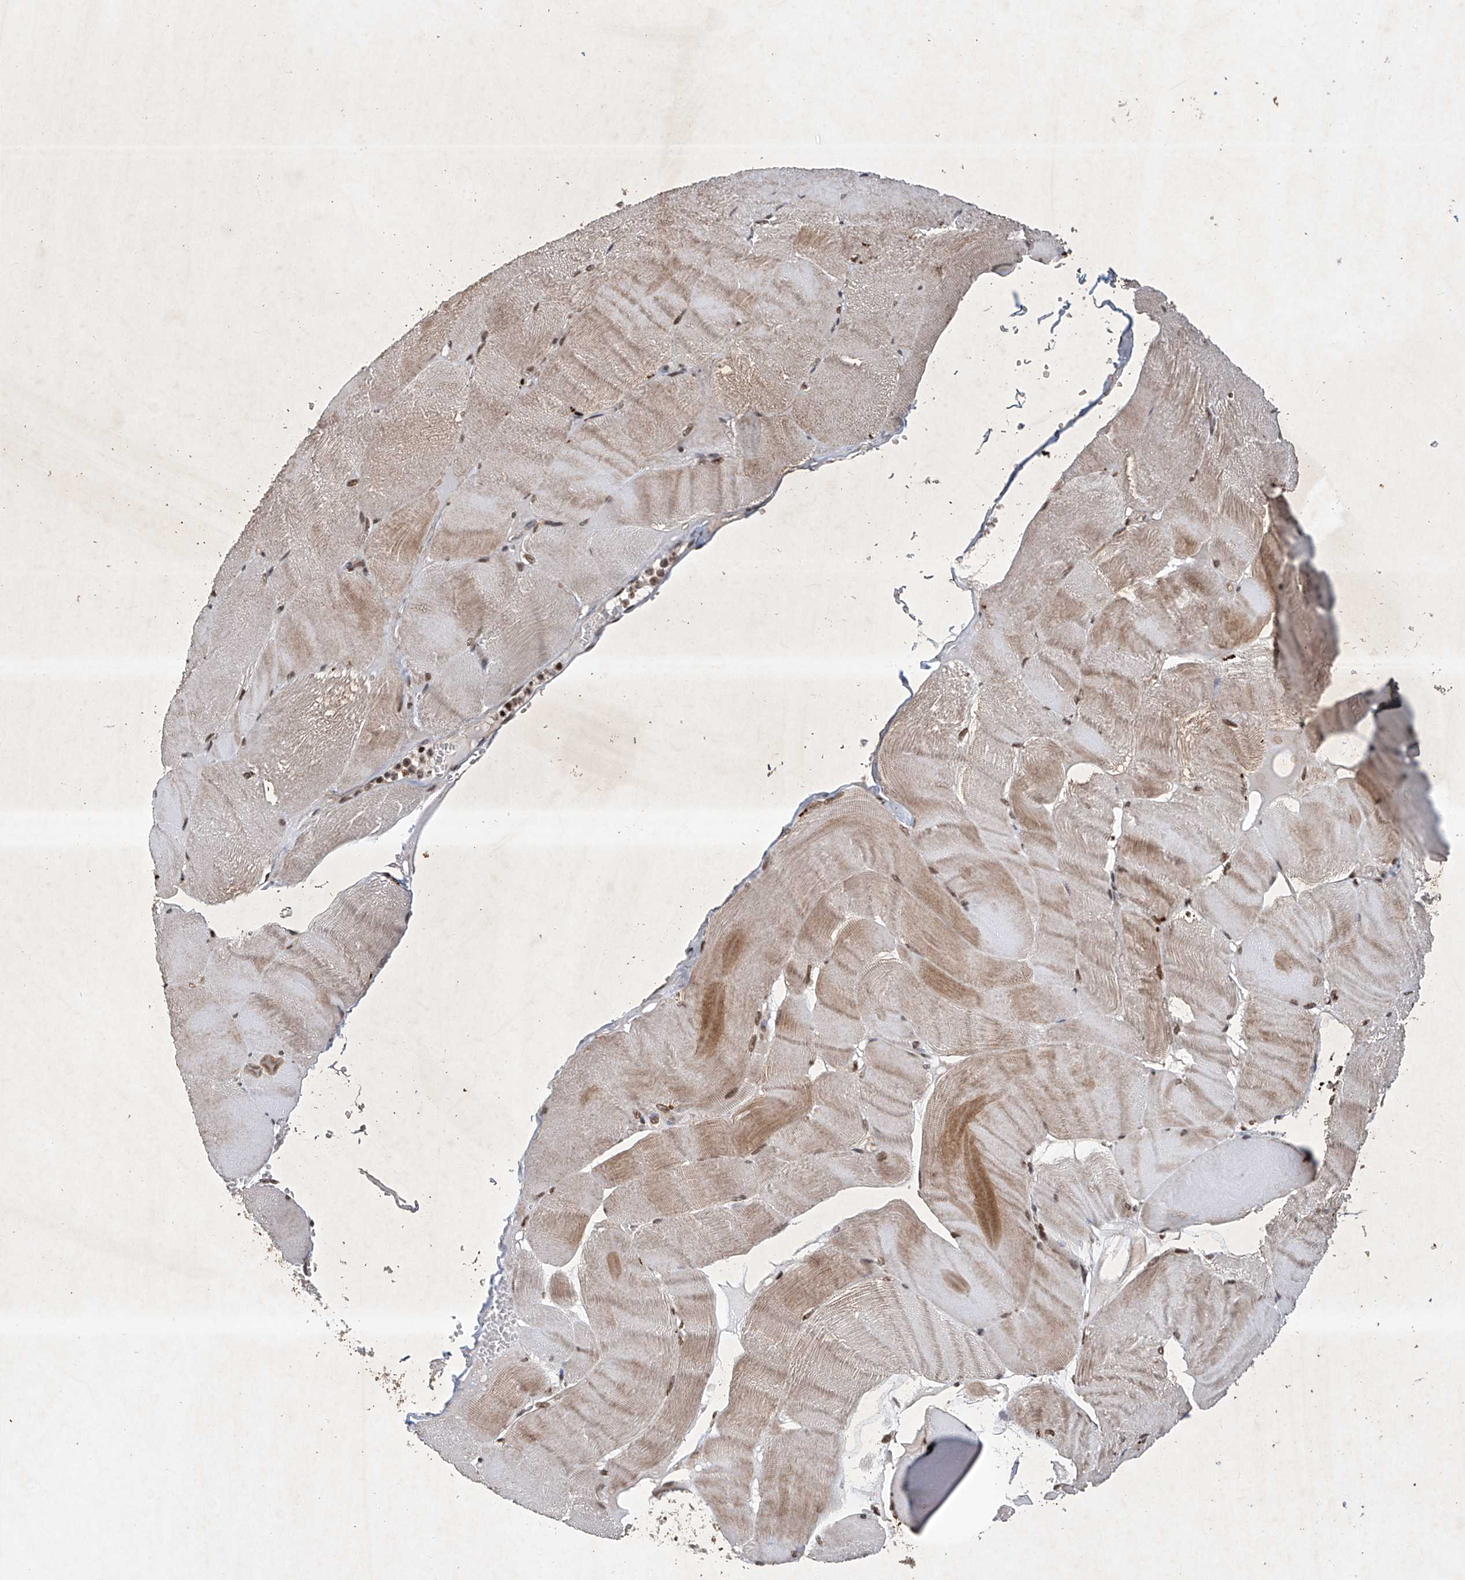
{"staining": {"intensity": "strong", "quantity": ">75%", "location": "cytoplasmic/membranous,nuclear"}, "tissue": "skeletal muscle", "cell_type": "Myocytes", "image_type": "normal", "snomed": [{"axis": "morphology", "description": "Normal tissue, NOS"}, {"axis": "morphology", "description": "Basal cell carcinoma"}, {"axis": "topography", "description": "Skeletal muscle"}], "caption": "Immunohistochemistry (IHC) micrograph of normal skeletal muscle: skeletal muscle stained using immunohistochemistry displays high levels of strong protein expression localized specifically in the cytoplasmic/membranous,nuclear of myocytes, appearing as a cytoplasmic/membranous,nuclear brown color.", "gene": "ZNF470", "patient": {"sex": "female", "age": 64}}